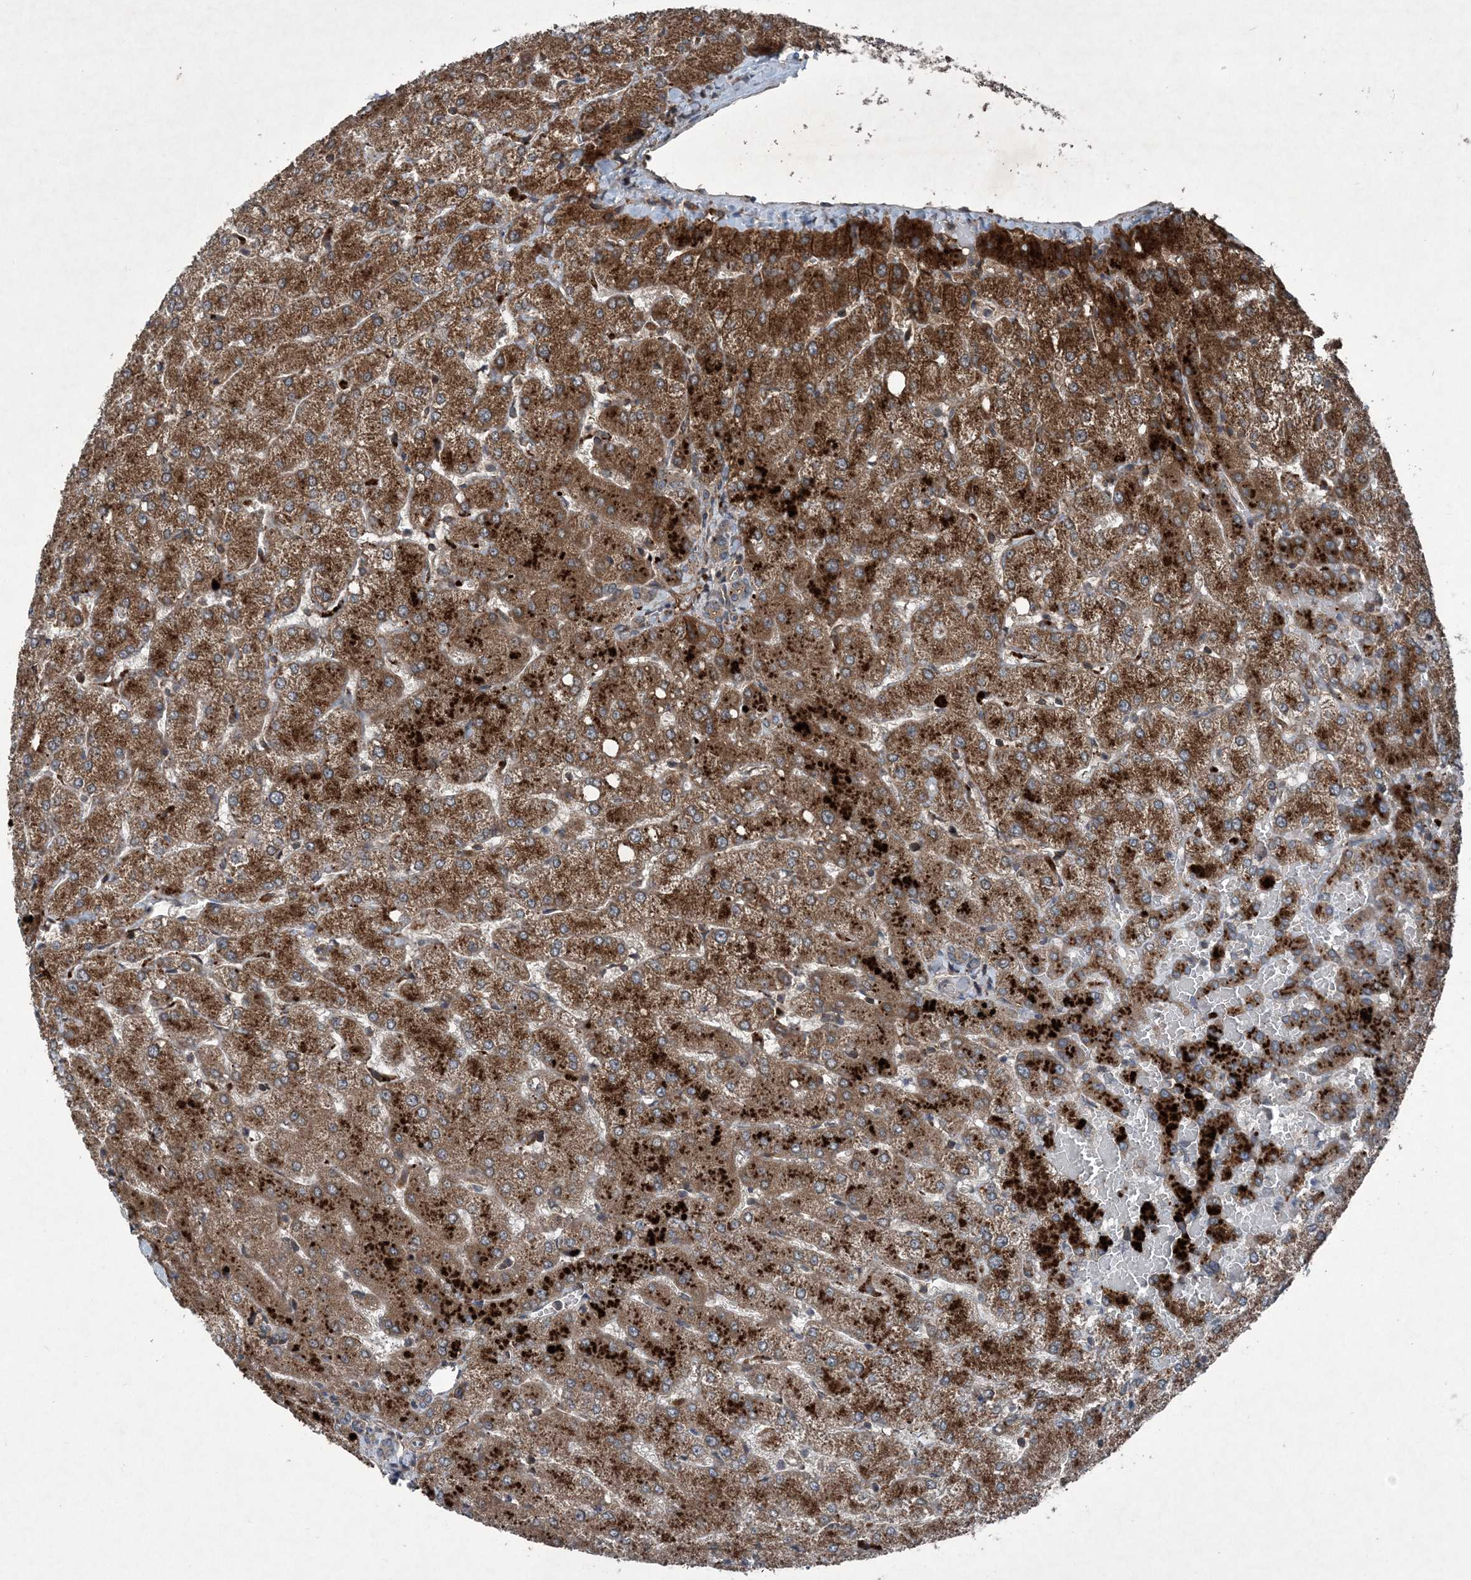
{"staining": {"intensity": "weak", "quantity": ">75%", "location": "cytoplasmic/membranous"}, "tissue": "liver", "cell_type": "Cholangiocytes", "image_type": "normal", "snomed": [{"axis": "morphology", "description": "Normal tissue, NOS"}, {"axis": "topography", "description": "Liver"}], "caption": "High-magnification brightfield microscopy of unremarkable liver stained with DAB (3,3'-diaminobenzidine) (brown) and counterstained with hematoxylin (blue). cholangiocytes exhibit weak cytoplasmic/membranous staining is identified in approximately>75% of cells.", "gene": "NDUFA2", "patient": {"sex": "female", "age": 54}}